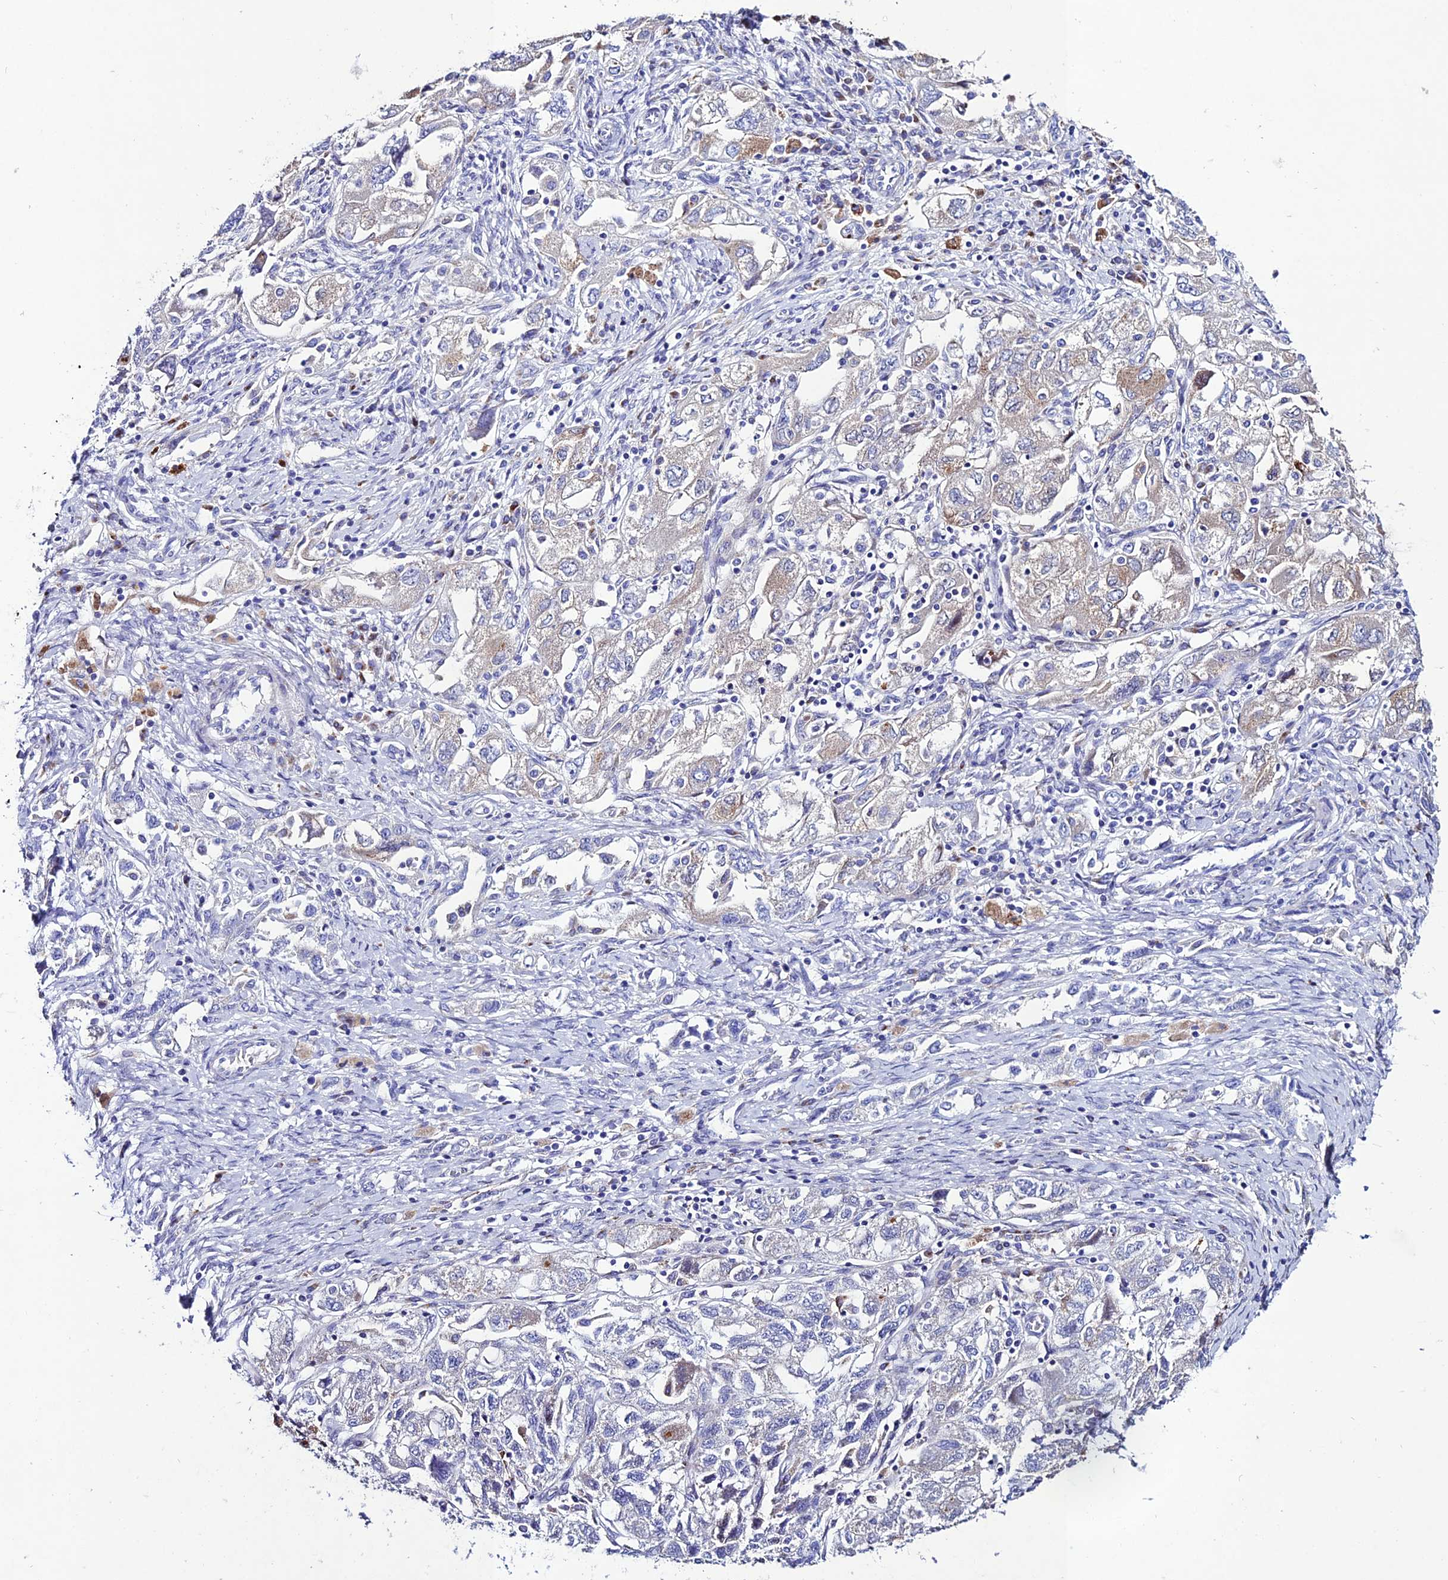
{"staining": {"intensity": "negative", "quantity": "none", "location": "none"}, "tissue": "ovarian cancer", "cell_type": "Tumor cells", "image_type": "cancer", "snomed": [{"axis": "morphology", "description": "Carcinoma, NOS"}, {"axis": "morphology", "description": "Cystadenocarcinoma, serous, NOS"}, {"axis": "topography", "description": "Ovary"}], "caption": "Human ovarian cancer (carcinoma) stained for a protein using IHC demonstrates no expression in tumor cells.", "gene": "OR51Q1", "patient": {"sex": "female", "age": 69}}